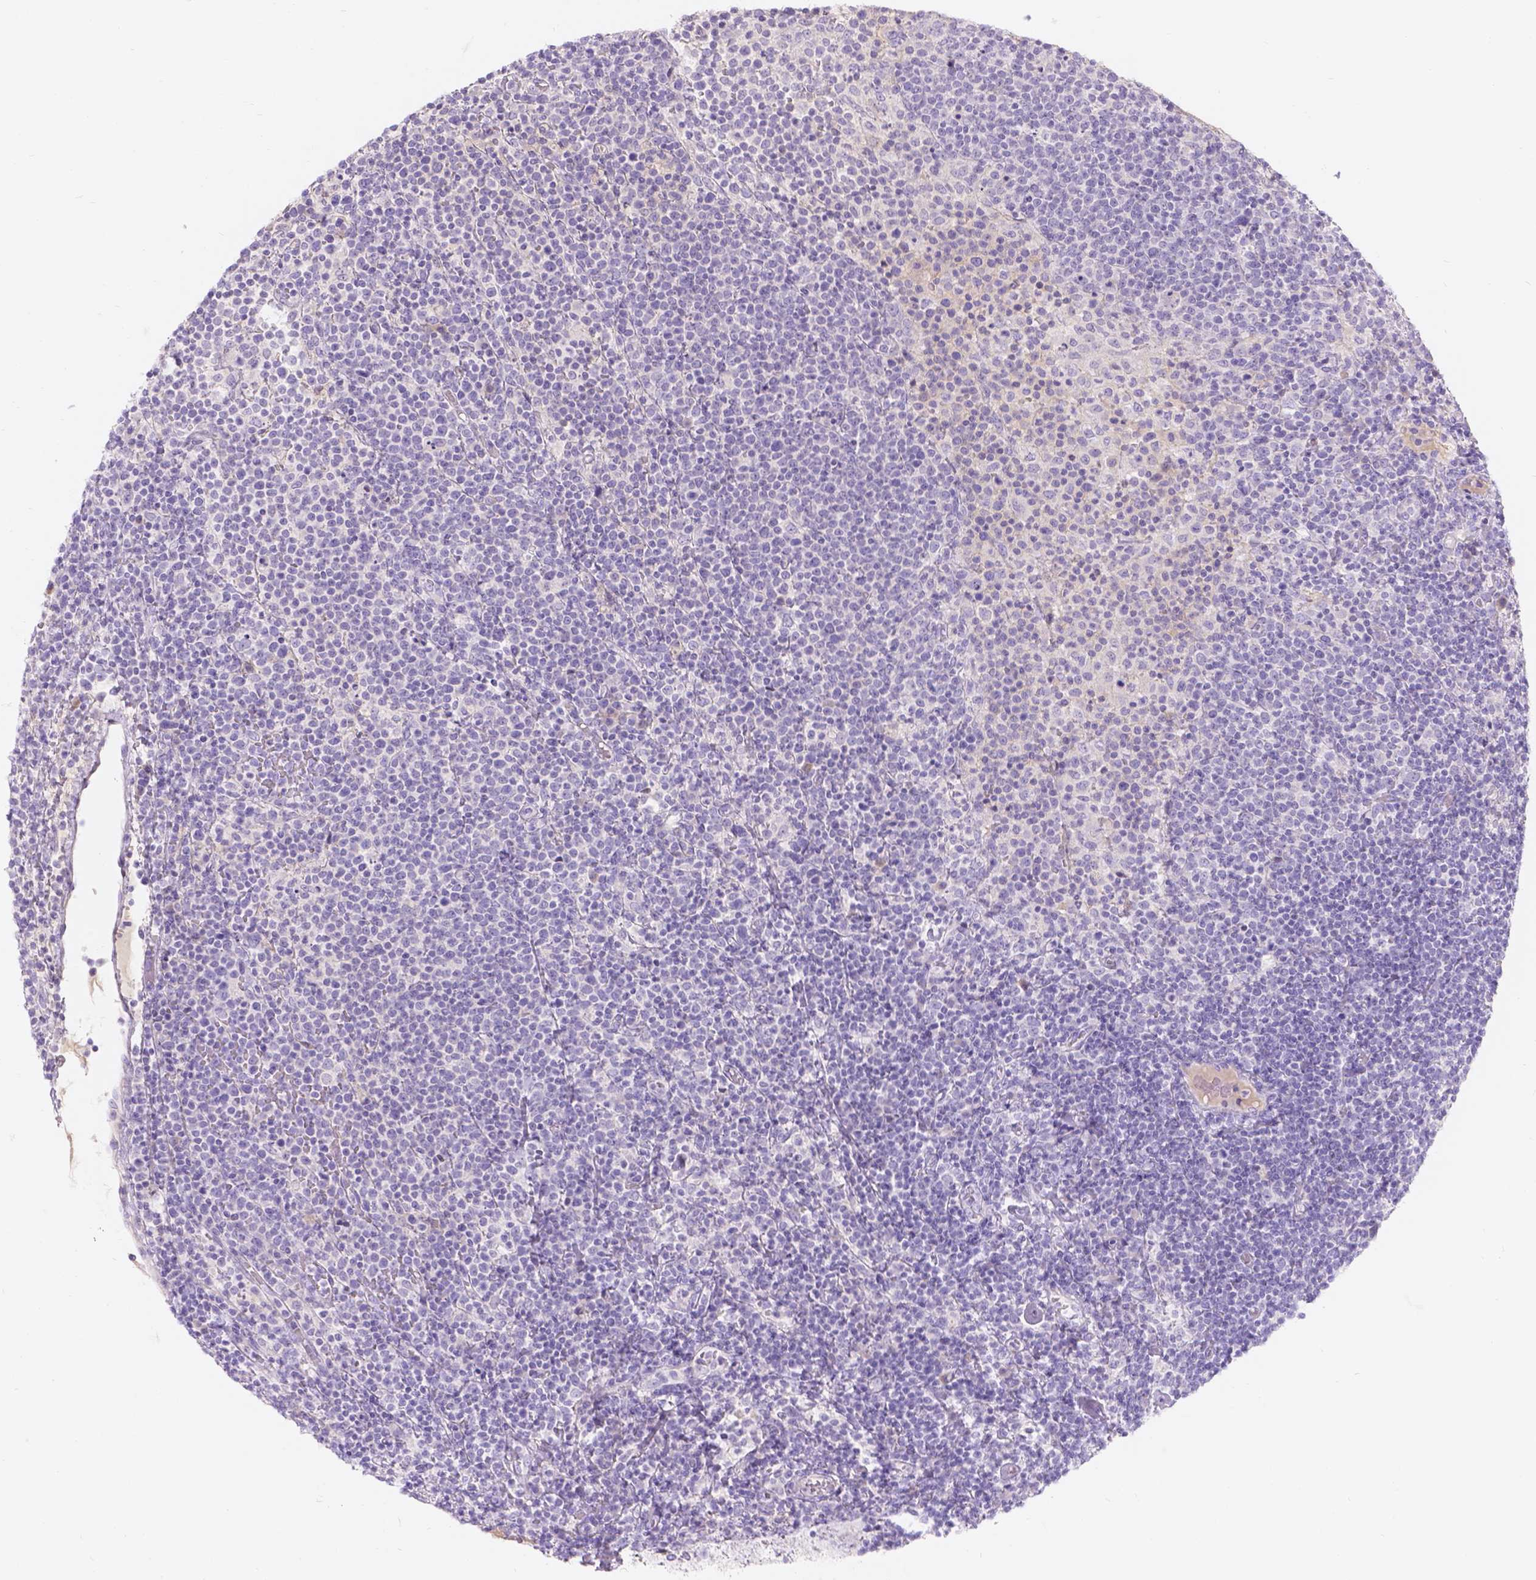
{"staining": {"intensity": "negative", "quantity": "none", "location": "none"}, "tissue": "lymphoma", "cell_type": "Tumor cells", "image_type": "cancer", "snomed": [{"axis": "morphology", "description": "Malignant lymphoma, non-Hodgkin's type, High grade"}, {"axis": "topography", "description": "Lymph node"}], "caption": "Immunohistochemistry histopathology image of human high-grade malignant lymphoma, non-Hodgkin's type stained for a protein (brown), which exhibits no expression in tumor cells. (DAB (3,3'-diaminobenzidine) IHC, high magnification).", "gene": "GAL3ST2", "patient": {"sex": "male", "age": 61}}